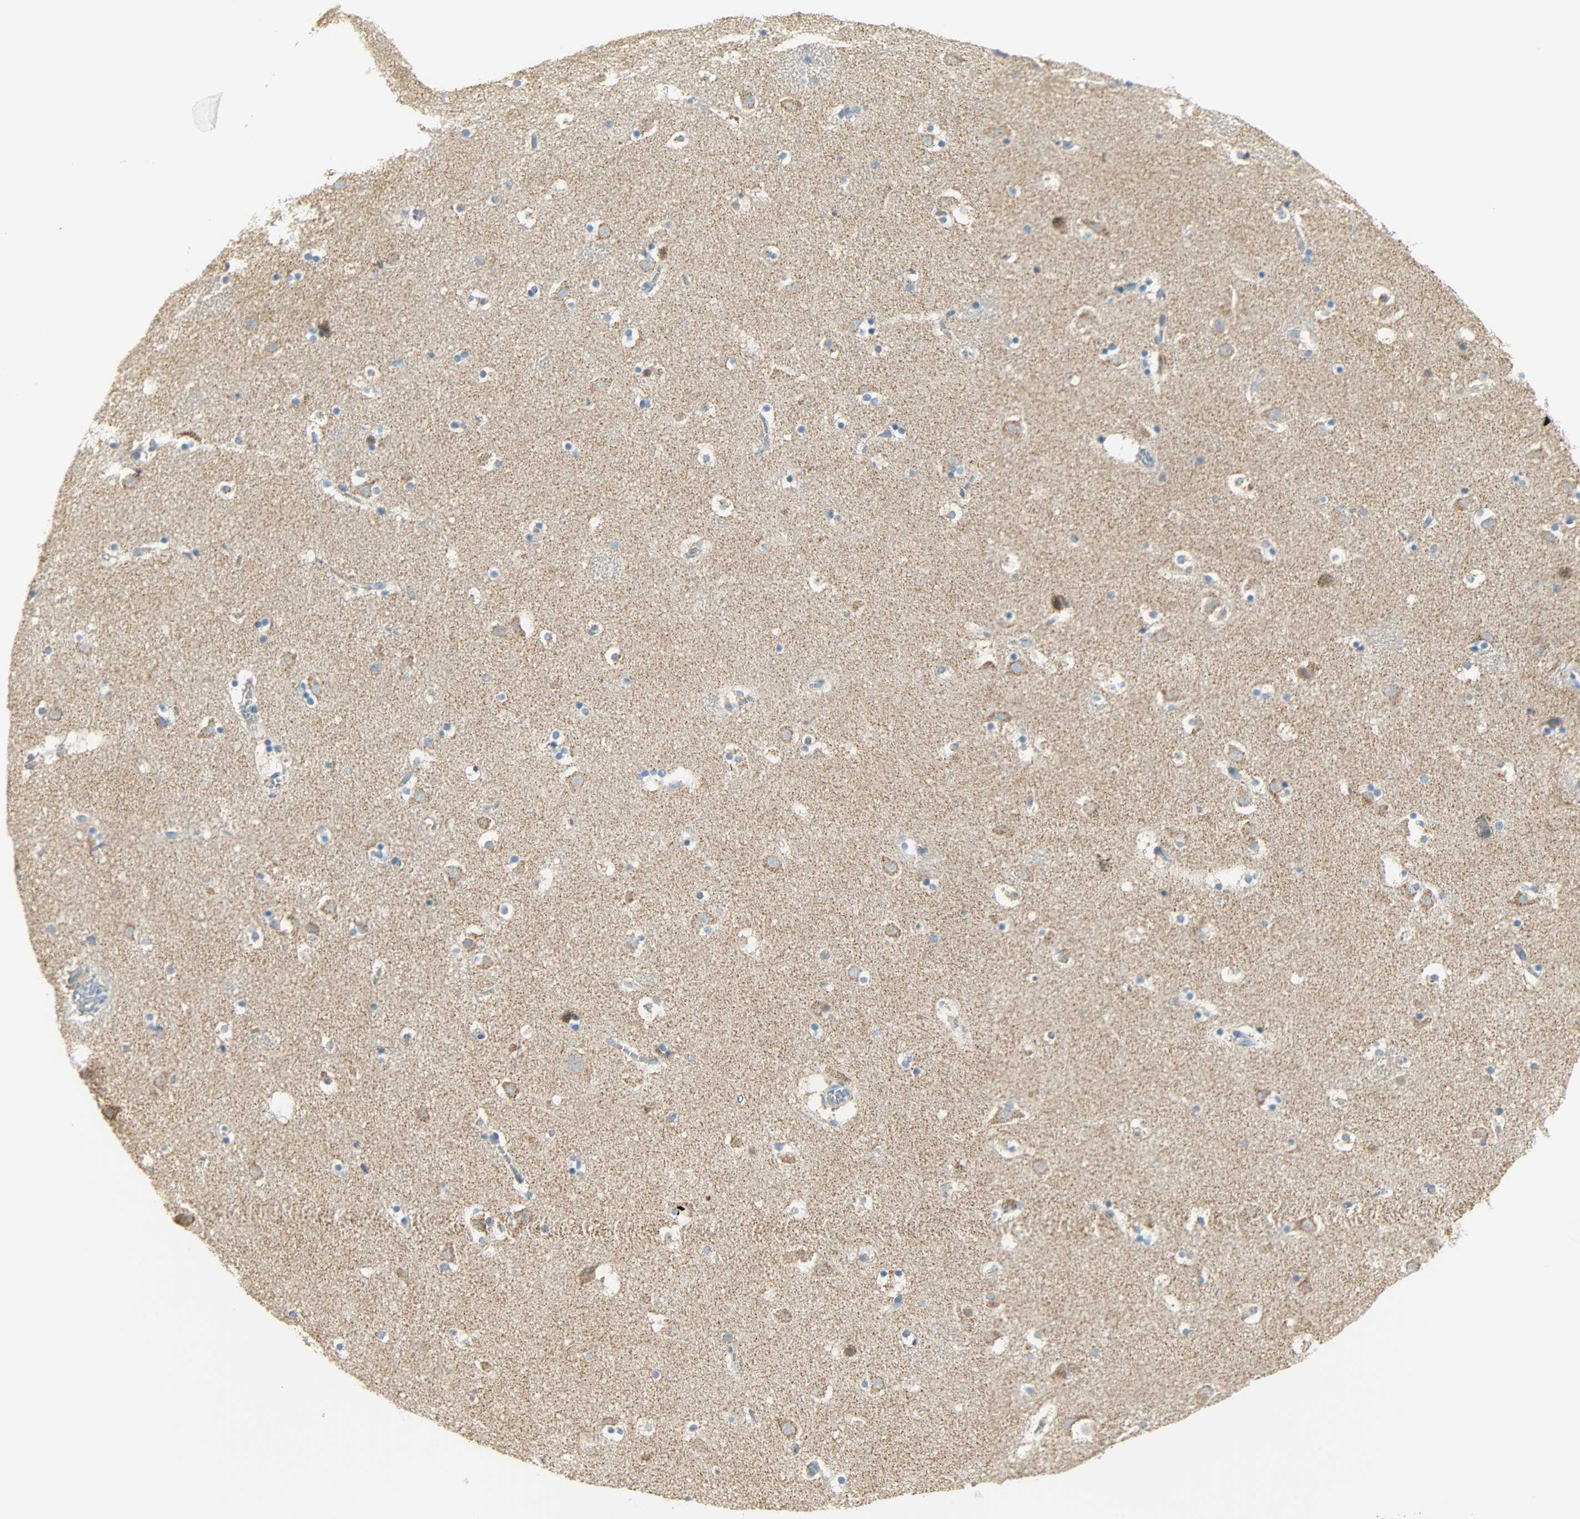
{"staining": {"intensity": "moderate", "quantity": "<25%", "location": "cytoplasmic/membranous"}, "tissue": "caudate", "cell_type": "Glial cells", "image_type": "normal", "snomed": [{"axis": "morphology", "description": "Normal tissue, NOS"}, {"axis": "topography", "description": "Lateral ventricle wall"}], "caption": "Immunohistochemistry micrograph of normal caudate: human caudate stained using immunohistochemistry exhibits low levels of moderate protein expression localized specifically in the cytoplasmic/membranous of glial cells, appearing as a cytoplasmic/membranous brown color.", "gene": "NNT", "patient": {"sex": "male", "age": 45}}